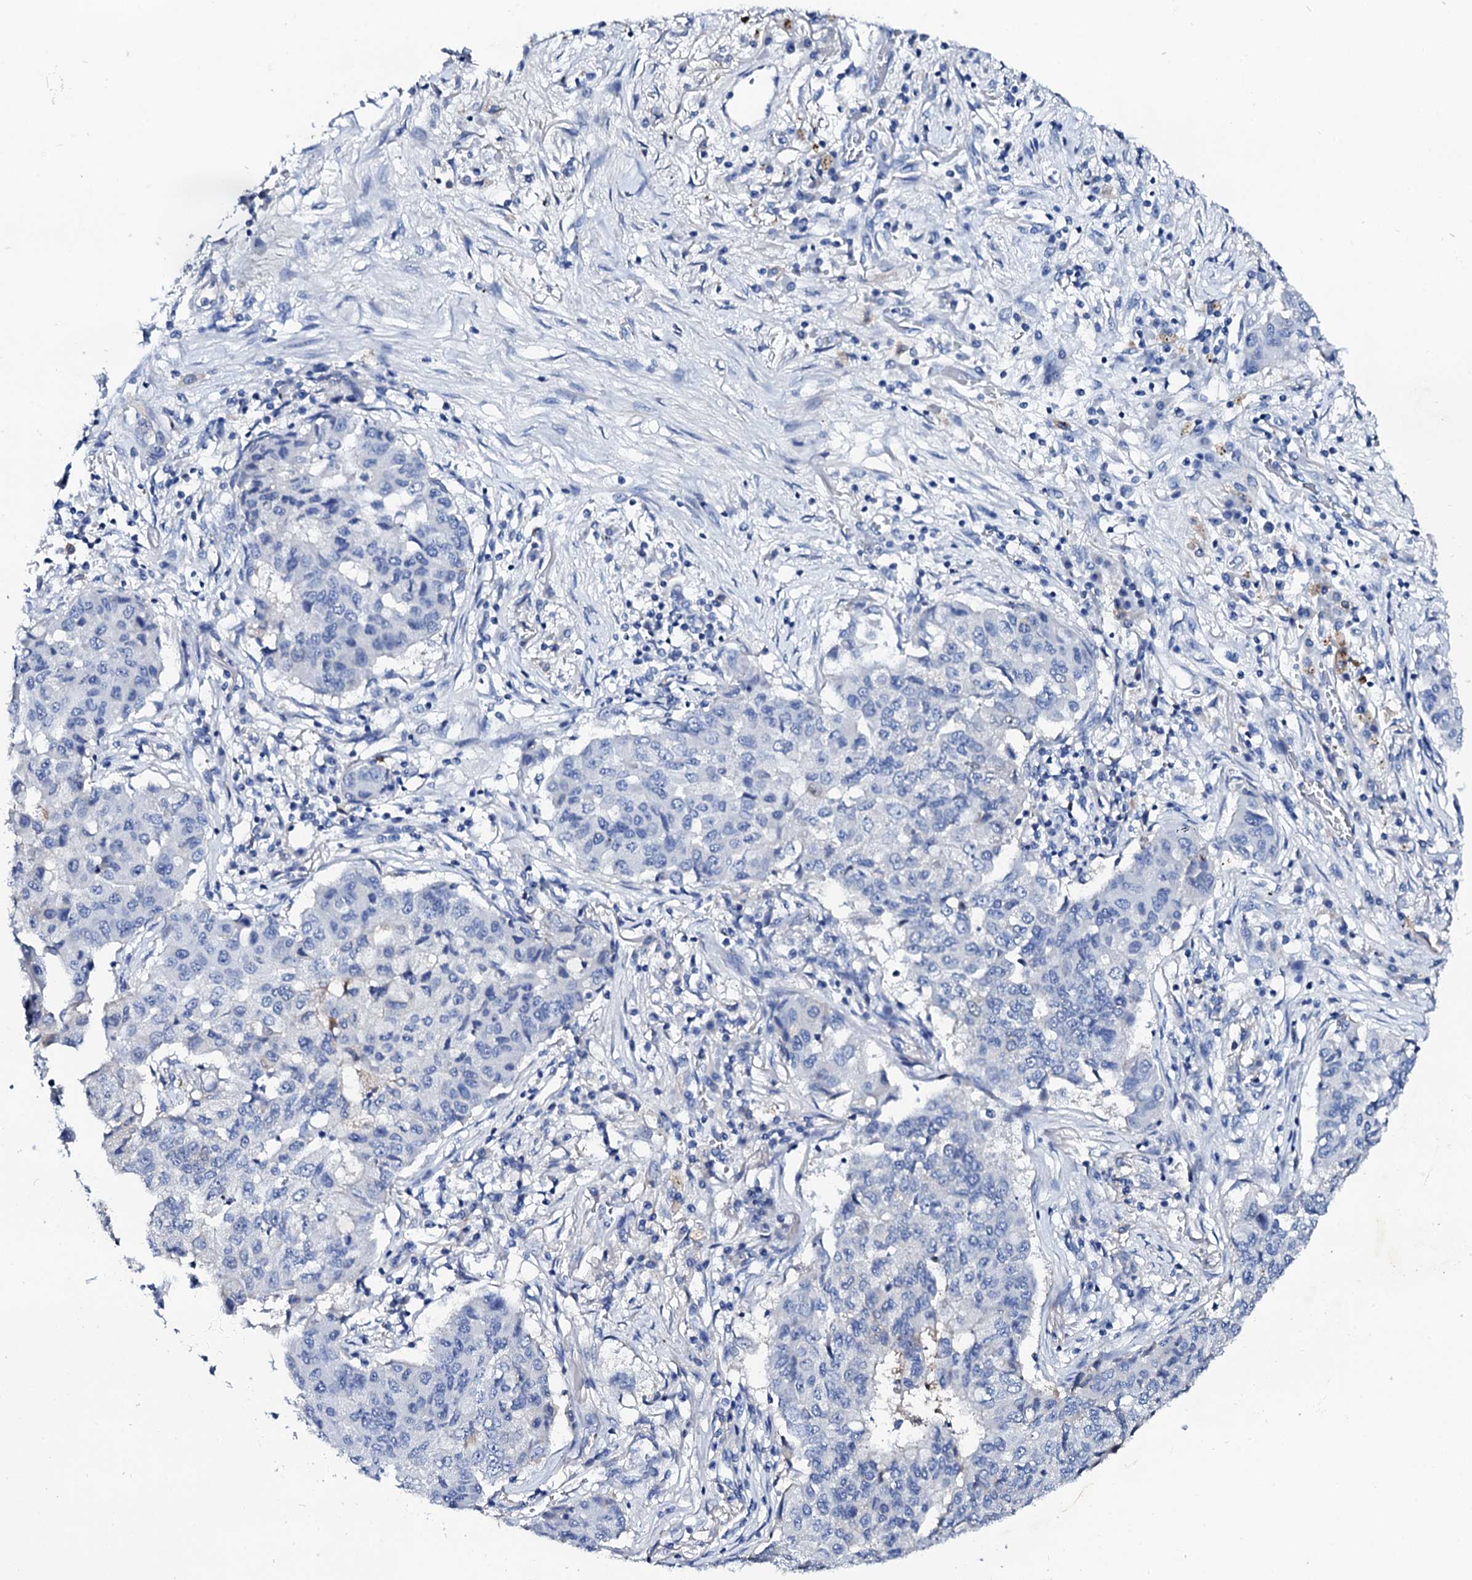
{"staining": {"intensity": "negative", "quantity": "none", "location": "none"}, "tissue": "lung cancer", "cell_type": "Tumor cells", "image_type": "cancer", "snomed": [{"axis": "morphology", "description": "Squamous cell carcinoma, NOS"}, {"axis": "topography", "description": "Lung"}], "caption": "Immunohistochemical staining of lung squamous cell carcinoma shows no significant expression in tumor cells.", "gene": "GLB1L3", "patient": {"sex": "male", "age": 74}}